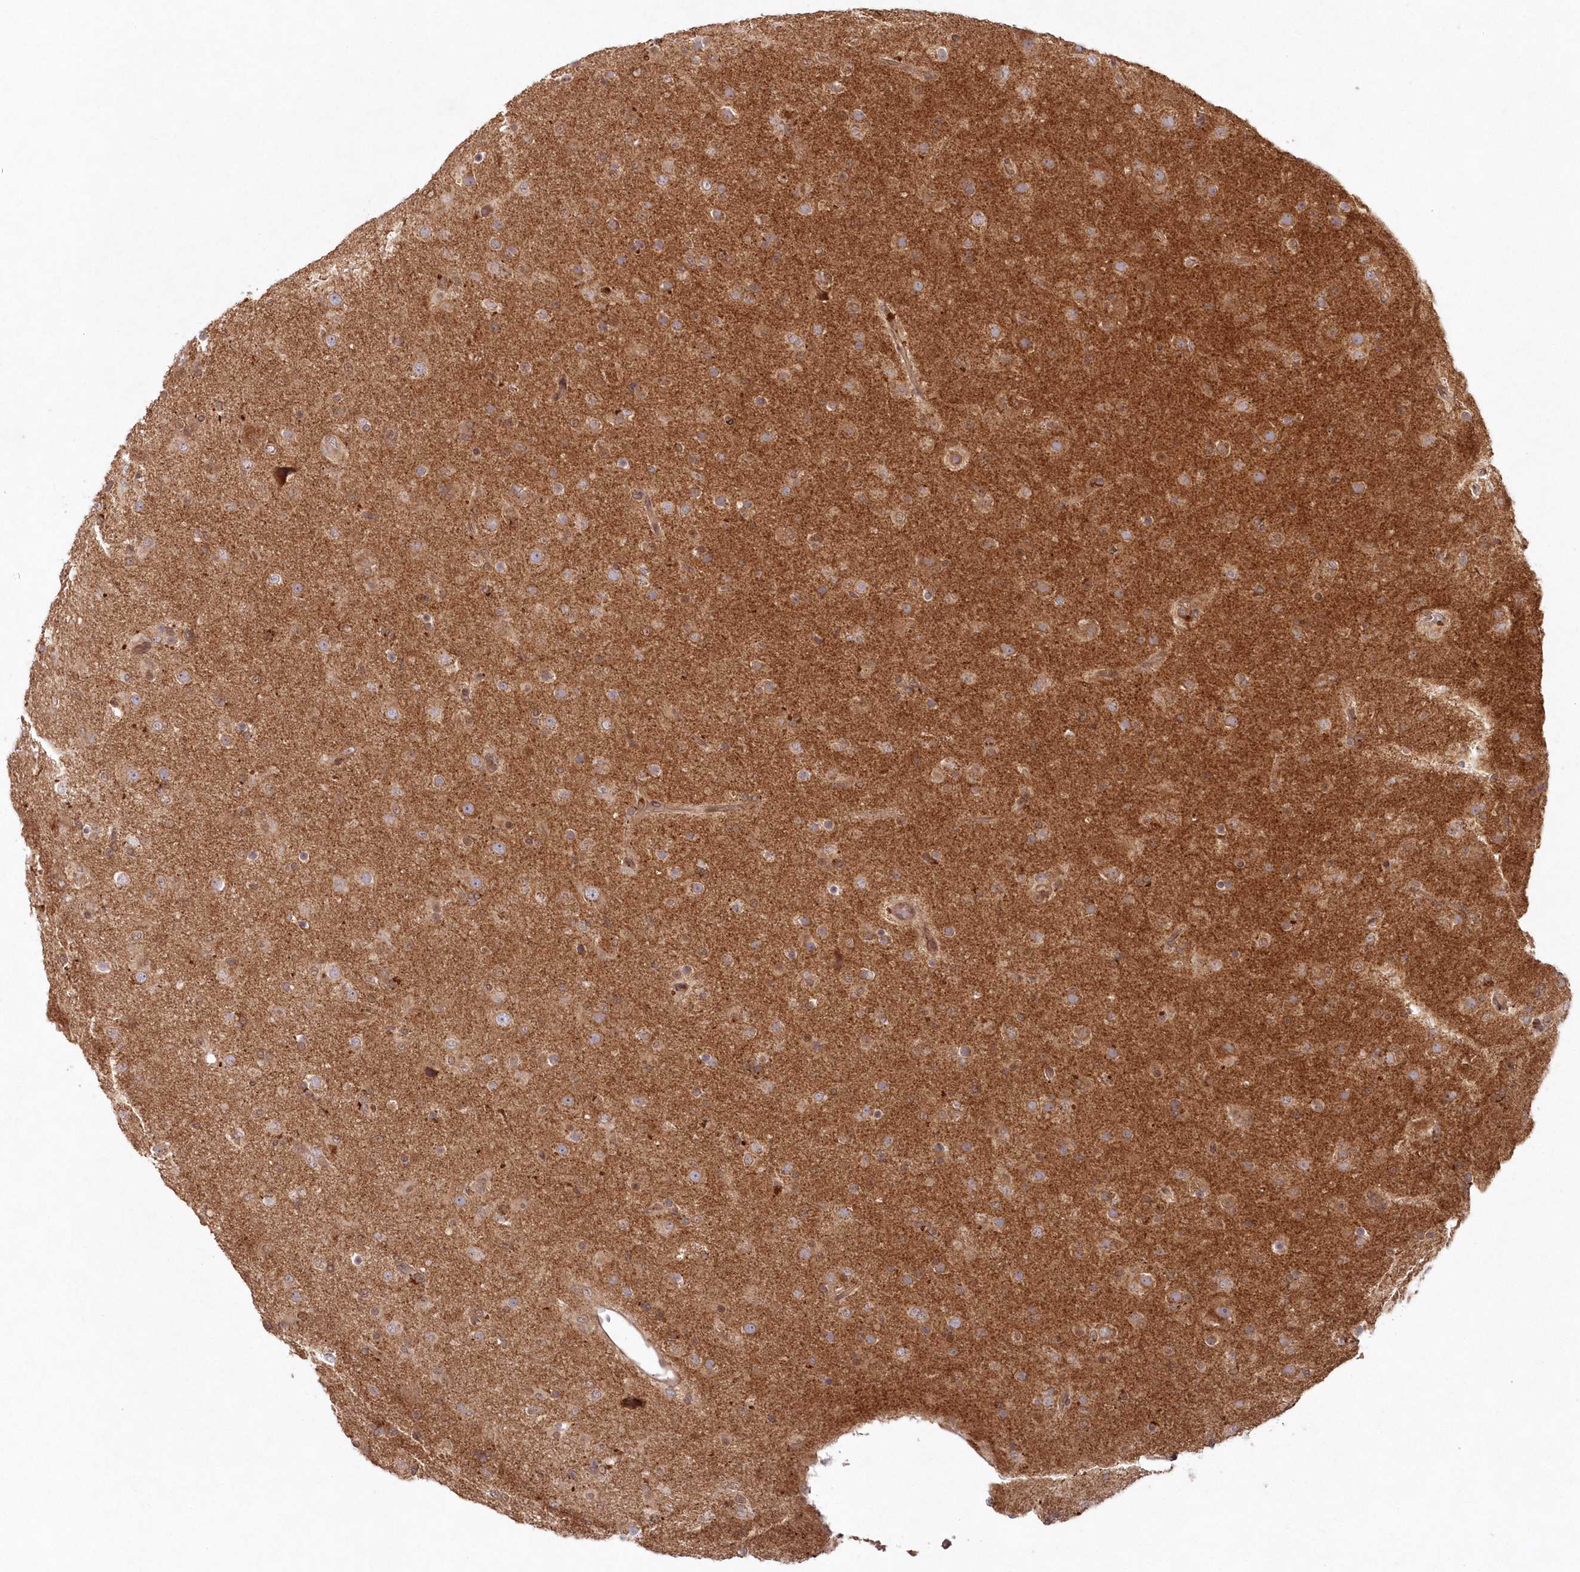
{"staining": {"intensity": "moderate", "quantity": ">75%", "location": "cytoplasmic/membranous"}, "tissue": "glioma", "cell_type": "Tumor cells", "image_type": "cancer", "snomed": [{"axis": "morphology", "description": "Glioma, malignant, Low grade"}, {"axis": "topography", "description": "Brain"}], "caption": "Moderate cytoplasmic/membranous protein positivity is appreciated in approximately >75% of tumor cells in glioma. Using DAB (brown) and hematoxylin (blue) stains, captured at high magnification using brightfield microscopy.", "gene": "GBE1", "patient": {"sex": "male", "age": 65}}